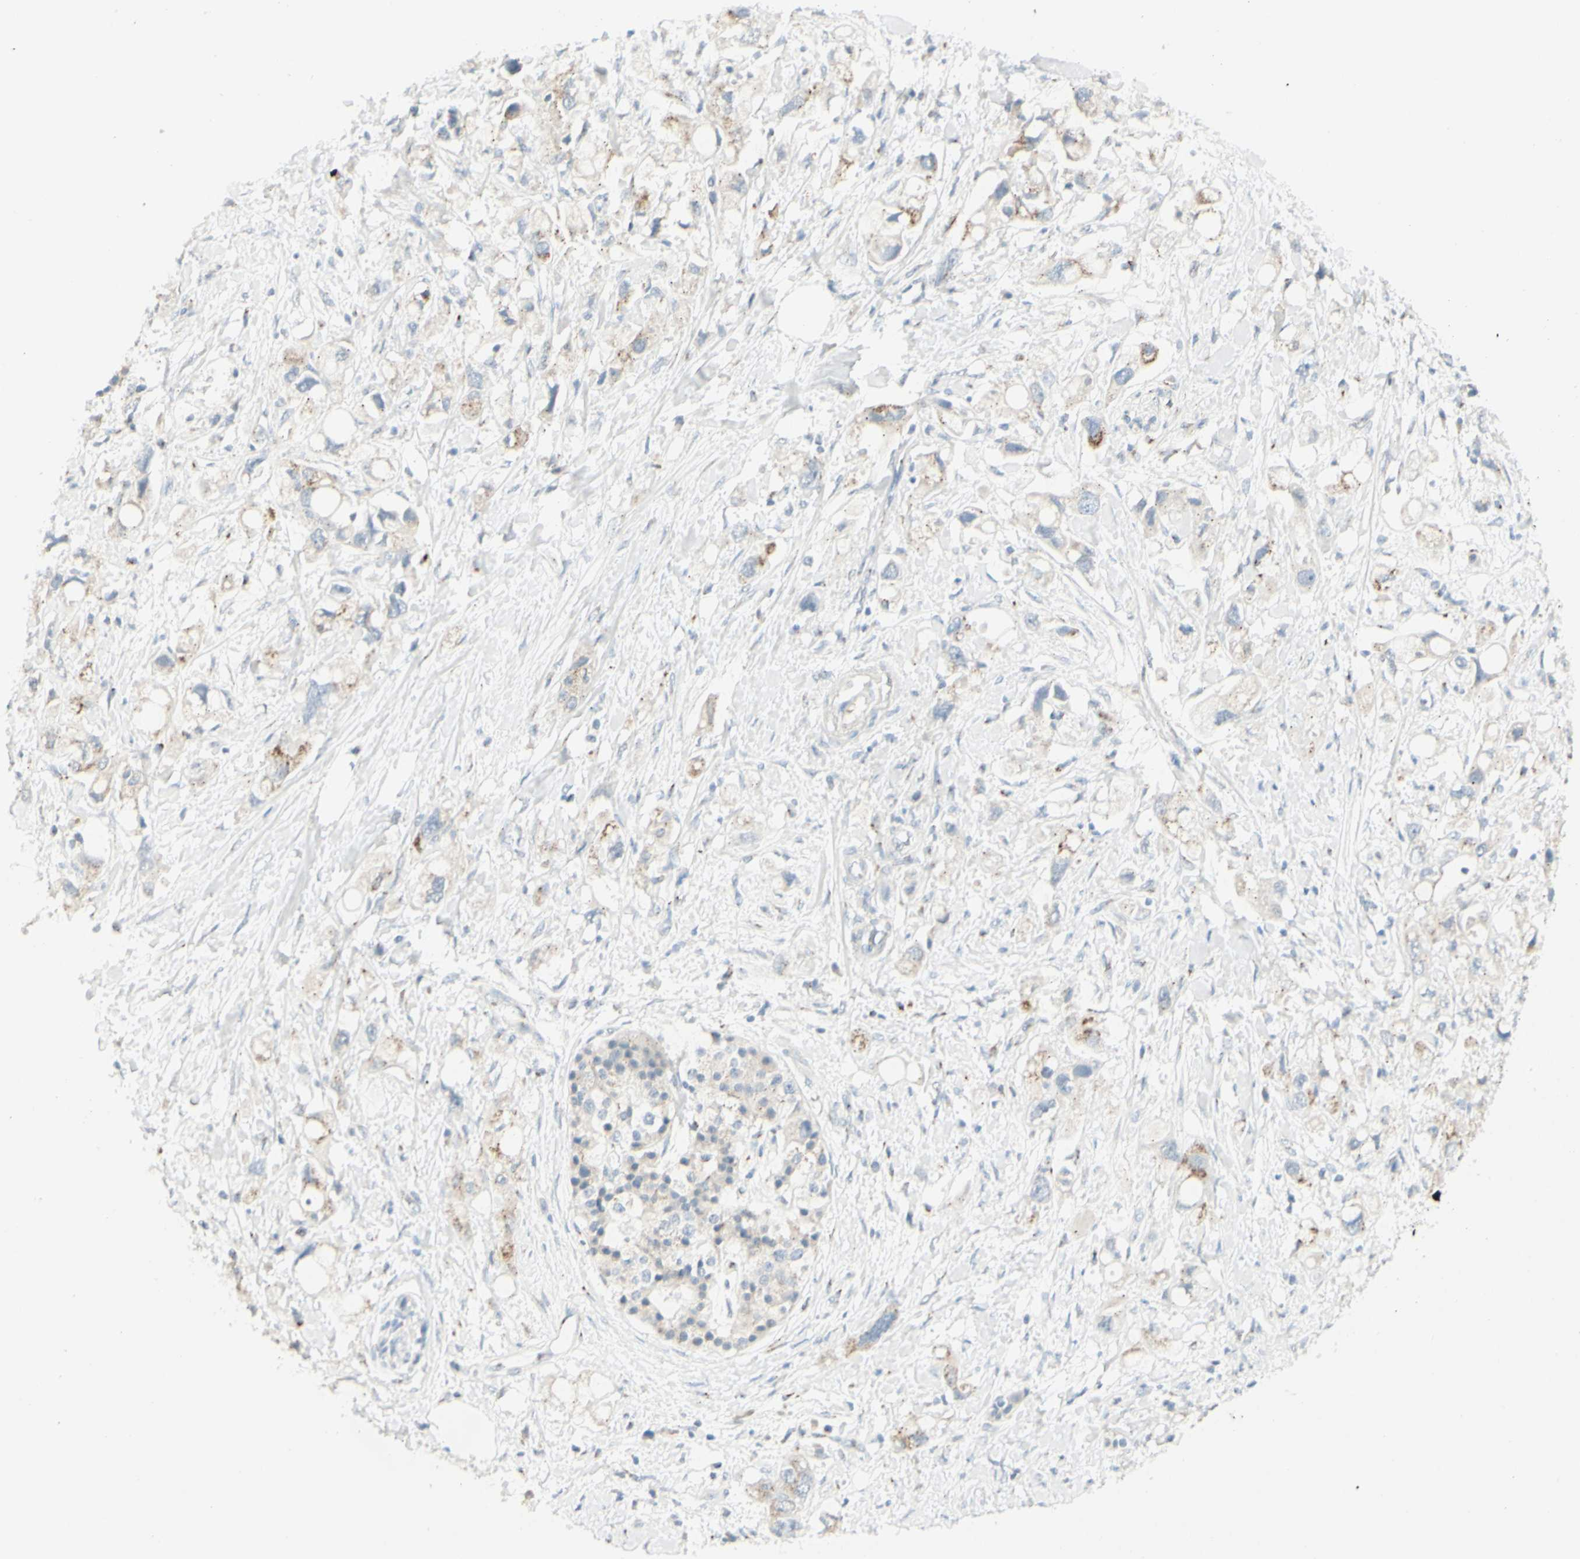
{"staining": {"intensity": "weak", "quantity": "25%-75%", "location": "cytoplasmic/membranous"}, "tissue": "pancreatic cancer", "cell_type": "Tumor cells", "image_type": "cancer", "snomed": [{"axis": "morphology", "description": "Adenocarcinoma, NOS"}, {"axis": "topography", "description": "Pancreas"}], "caption": "IHC staining of pancreatic cancer (adenocarcinoma), which demonstrates low levels of weak cytoplasmic/membranous staining in approximately 25%-75% of tumor cells indicating weak cytoplasmic/membranous protein staining. The staining was performed using DAB (3,3'-diaminobenzidine) (brown) for protein detection and nuclei were counterstained in hematoxylin (blue).", "gene": "B4GALT1", "patient": {"sex": "female", "age": 56}}